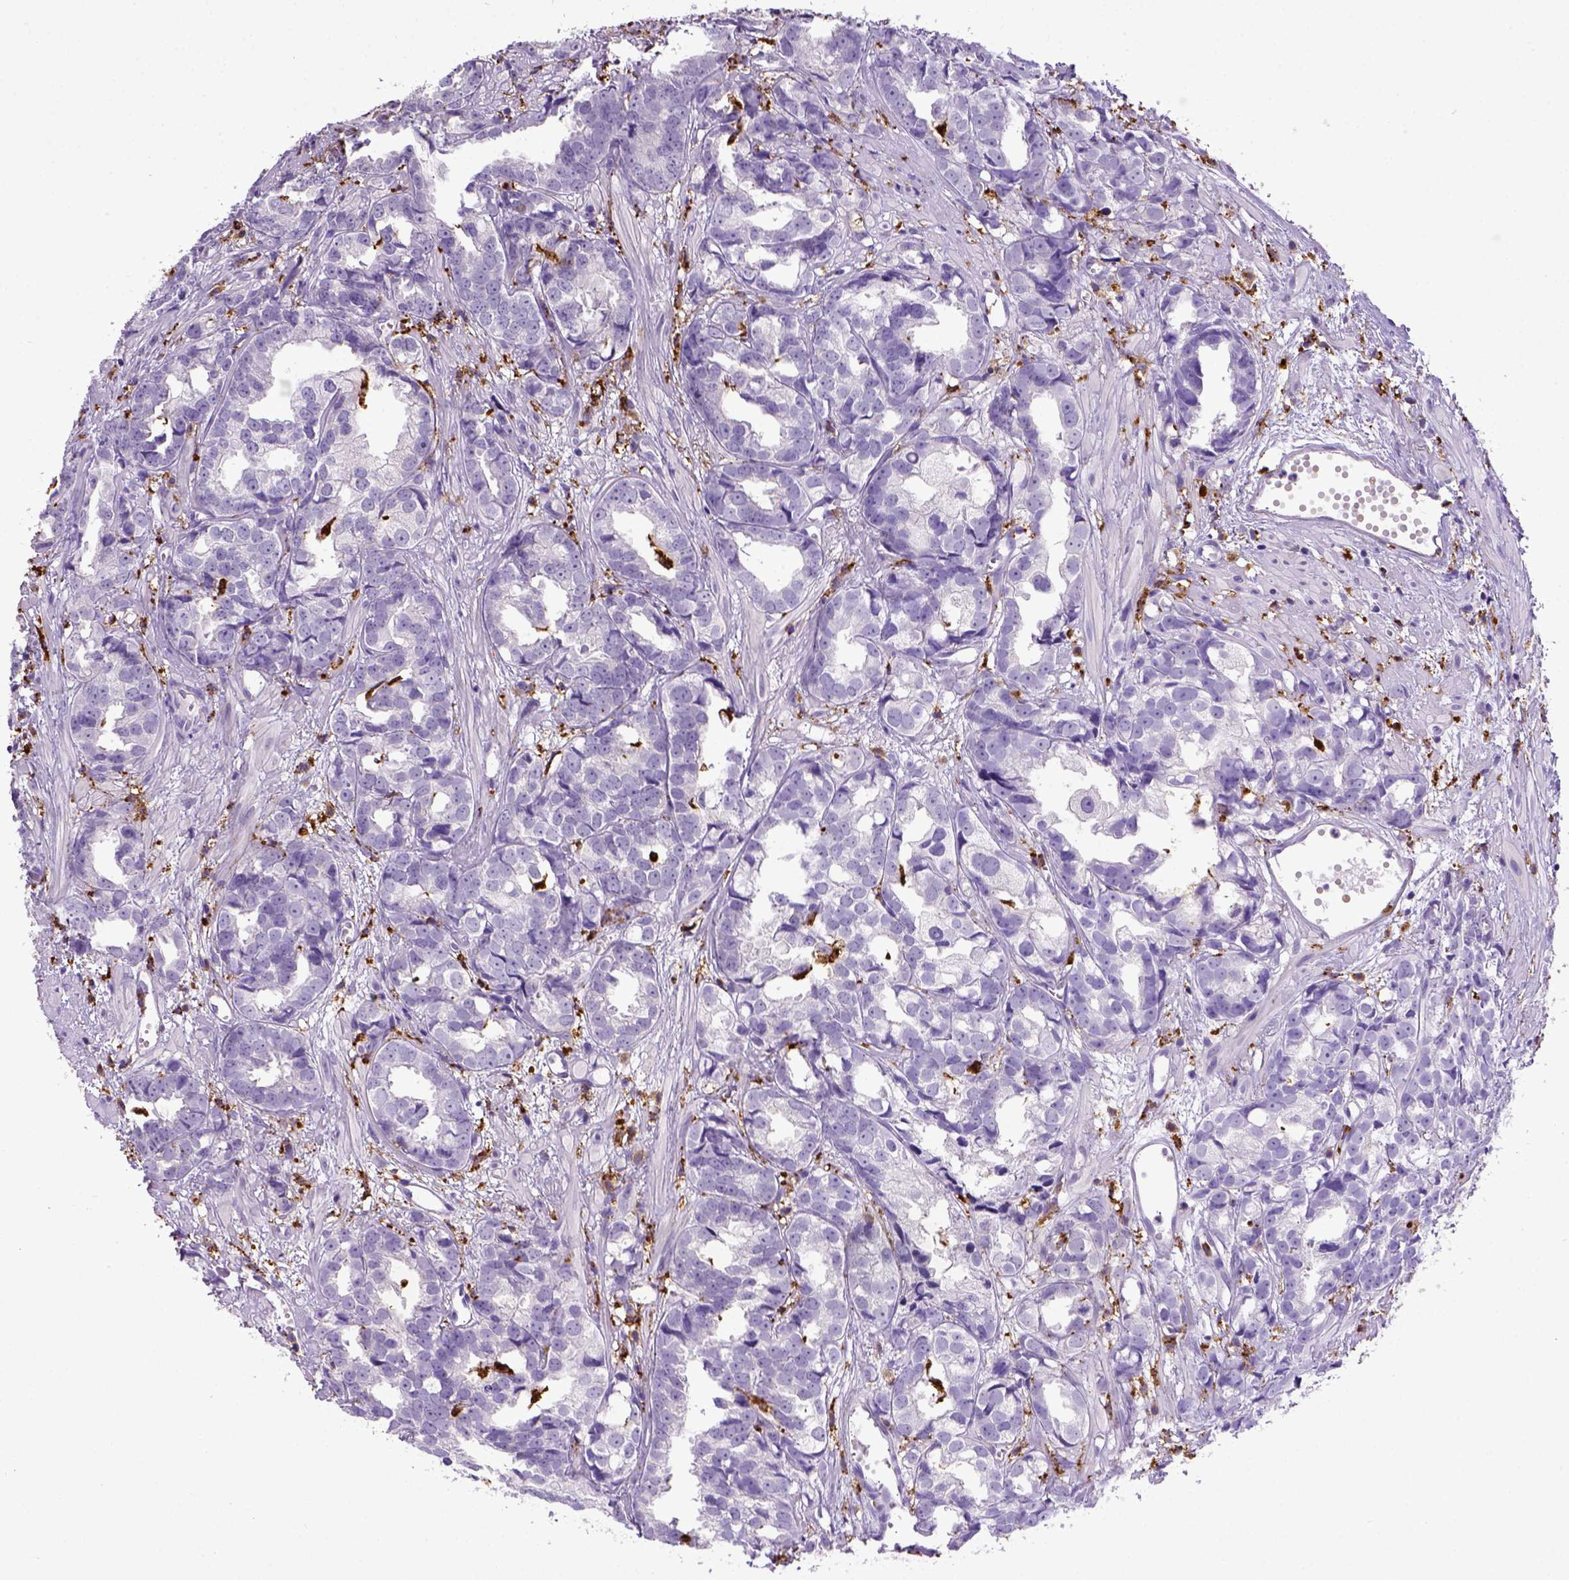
{"staining": {"intensity": "negative", "quantity": "none", "location": "none"}, "tissue": "prostate cancer", "cell_type": "Tumor cells", "image_type": "cancer", "snomed": [{"axis": "morphology", "description": "Adenocarcinoma, High grade"}, {"axis": "topography", "description": "Prostate"}], "caption": "This image is of prostate cancer stained with immunohistochemistry (IHC) to label a protein in brown with the nuclei are counter-stained blue. There is no positivity in tumor cells.", "gene": "CD68", "patient": {"sex": "male", "age": 79}}